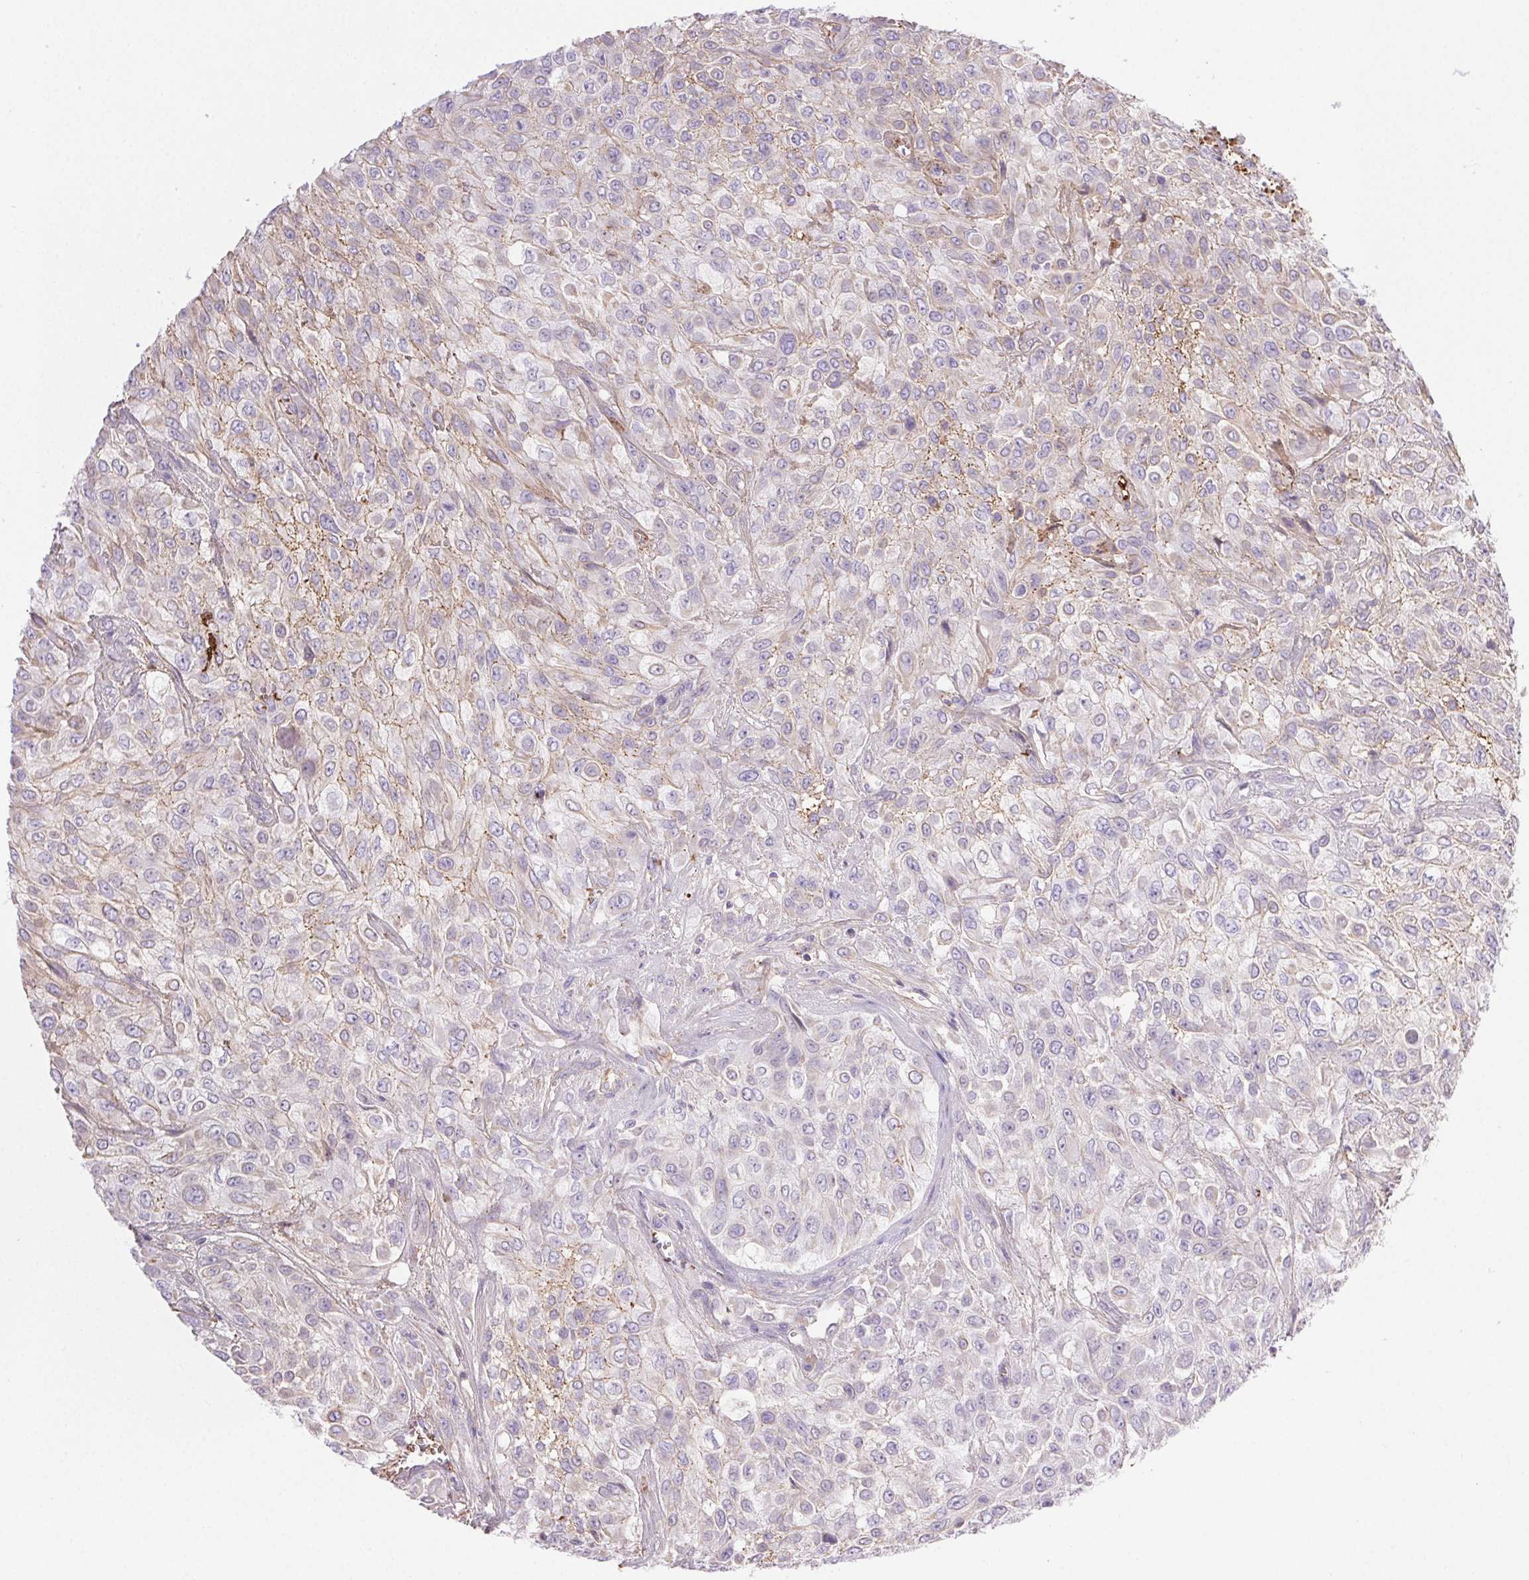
{"staining": {"intensity": "negative", "quantity": "none", "location": "none"}, "tissue": "urothelial cancer", "cell_type": "Tumor cells", "image_type": "cancer", "snomed": [{"axis": "morphology", "description": "Urothelial carcinoma, High grade"}, {"axis": "topography", "description": "Urinary bladder"}], "caption": "High power microscopy micrograph of an IHC image of urothelial cancer, revealing no significant staining in tumor cells.", "gene": "FGA", "patient": {"sex": "male", "age": 57}}